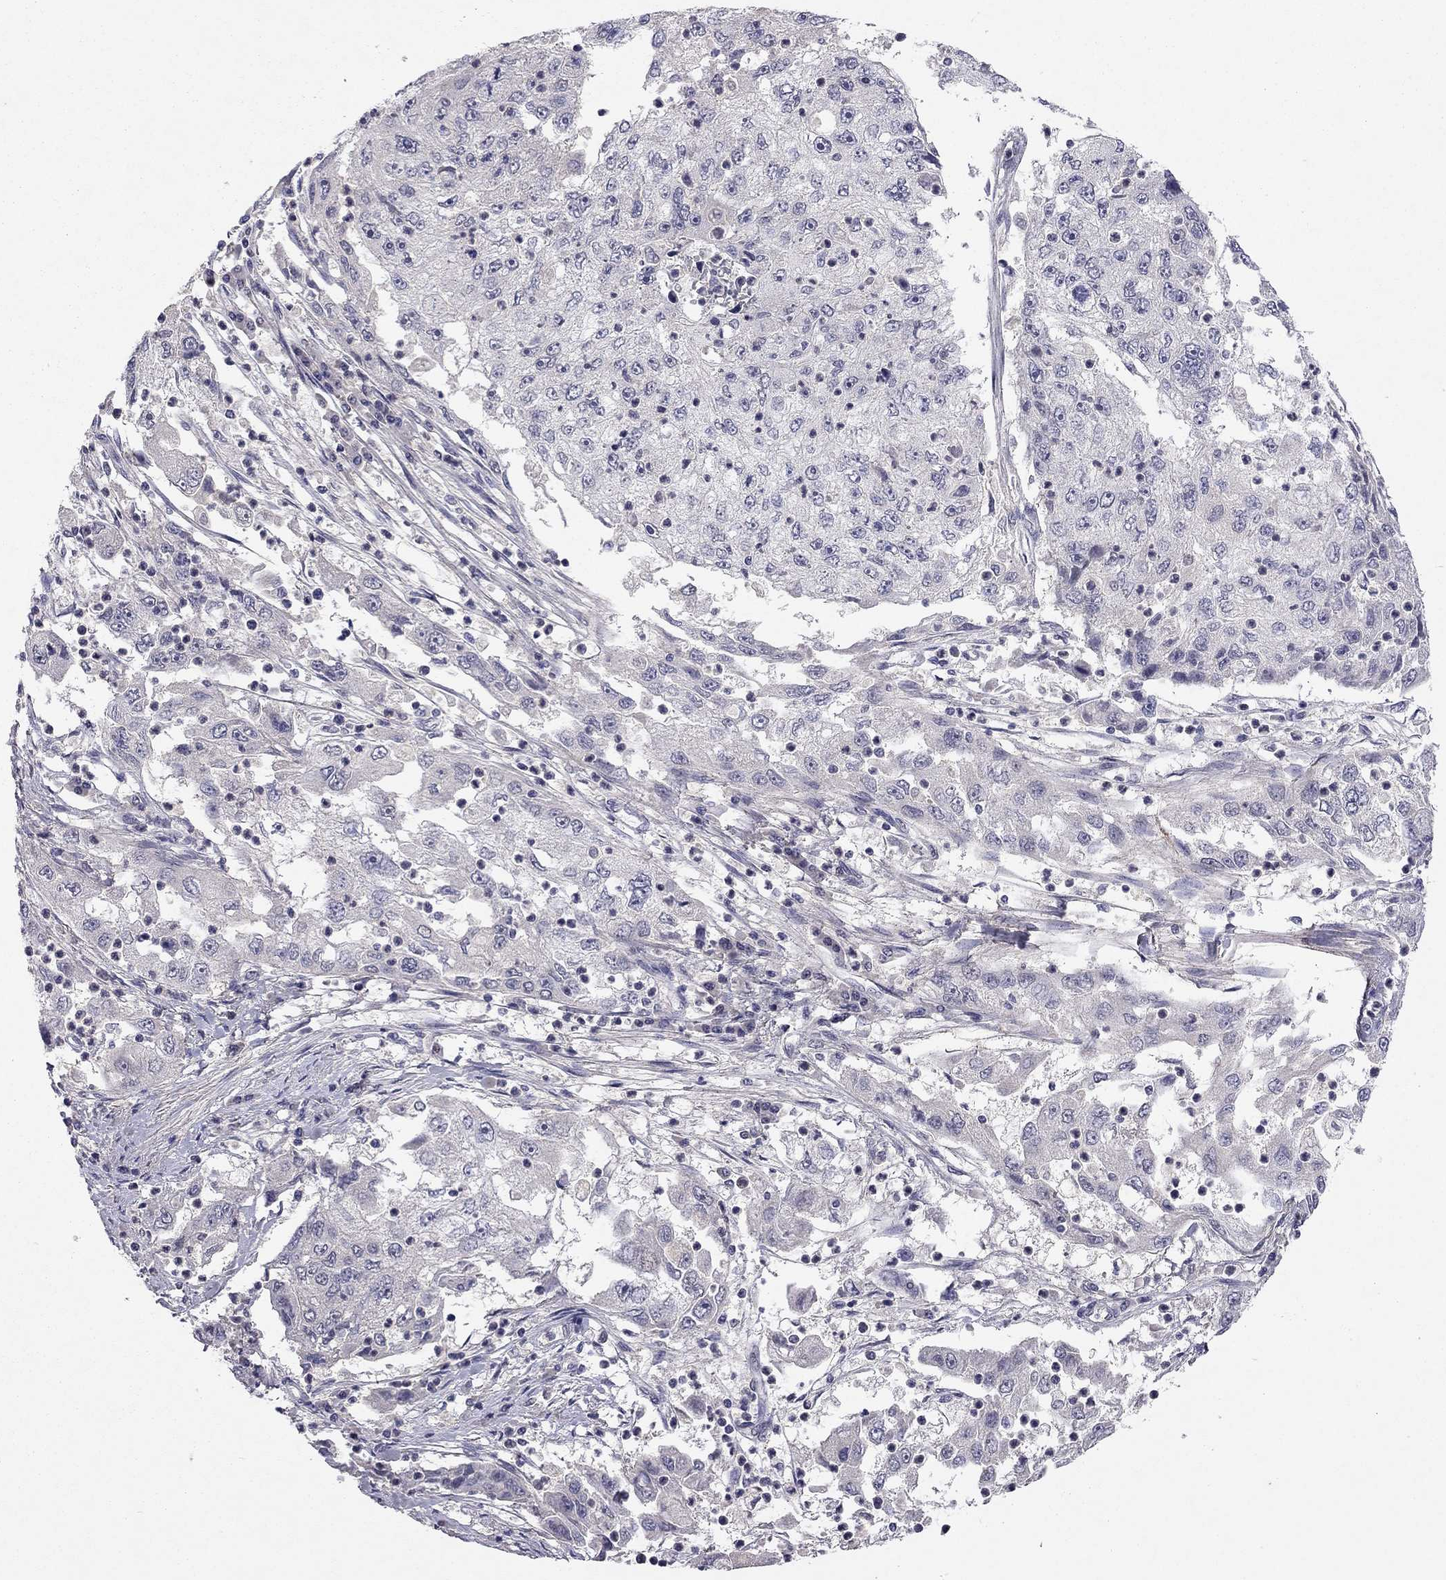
{"staining": {"intensity": "negative", "quantity": "none", "location": "none"}, "tissue": "cervical cancer", "cell_type": "Tumor cells", "image_type": "cancer", "snomed": [{"axis": "morphology", "description": "Squamous cell carcinoma, NOS"}, {"axis": "topography", "description": "Cervix"}], "caption": "Human squamous cell carcinoma (cervical) stained for a protein using IHC reveals no positivity in tumor cells.", "gene": "ESR2", "patient": {"sex": "female", "age": 36}}